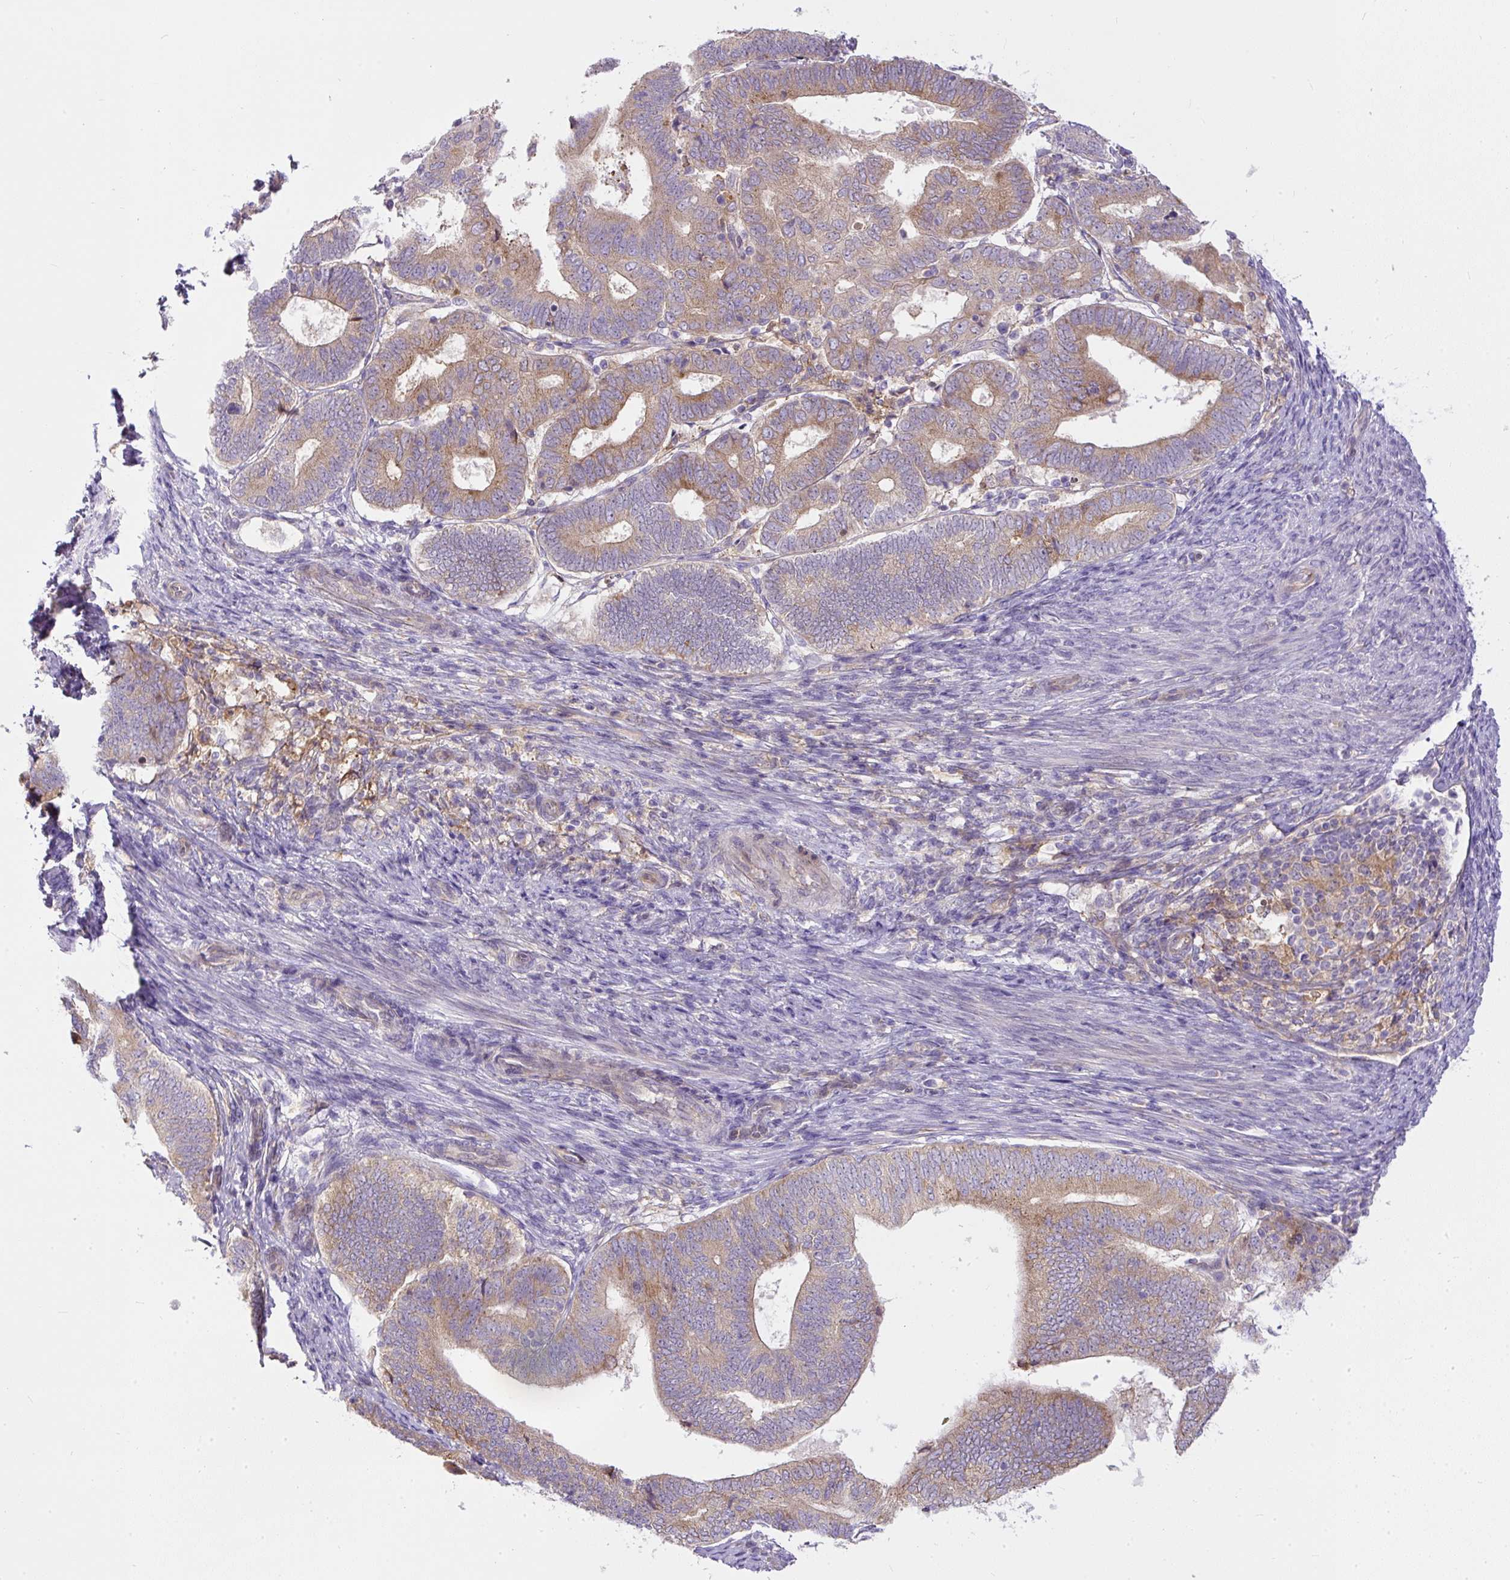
{"staining": {"intensity": "weak", "quantity": ">75%", "location": "cytoplasmic/membranous"}, "tissue": "endometrial cancer", "cell_type": "Tumor cells", "image_type": "cancer", "snomed": [{"axis": "morphology", "description": "Adenocarcinoma, NOS"}, {"axis": "topography", "description": "Endometrium"}], "caption": "A high-resolution histopathology image shows IHC staining of endometrial cancer, which reveals weak cytoplasmic/membranous expression in about >75% of tumor cells.", "gene": "DAPK1", "patient": {"sex": "female", "age": 70}}